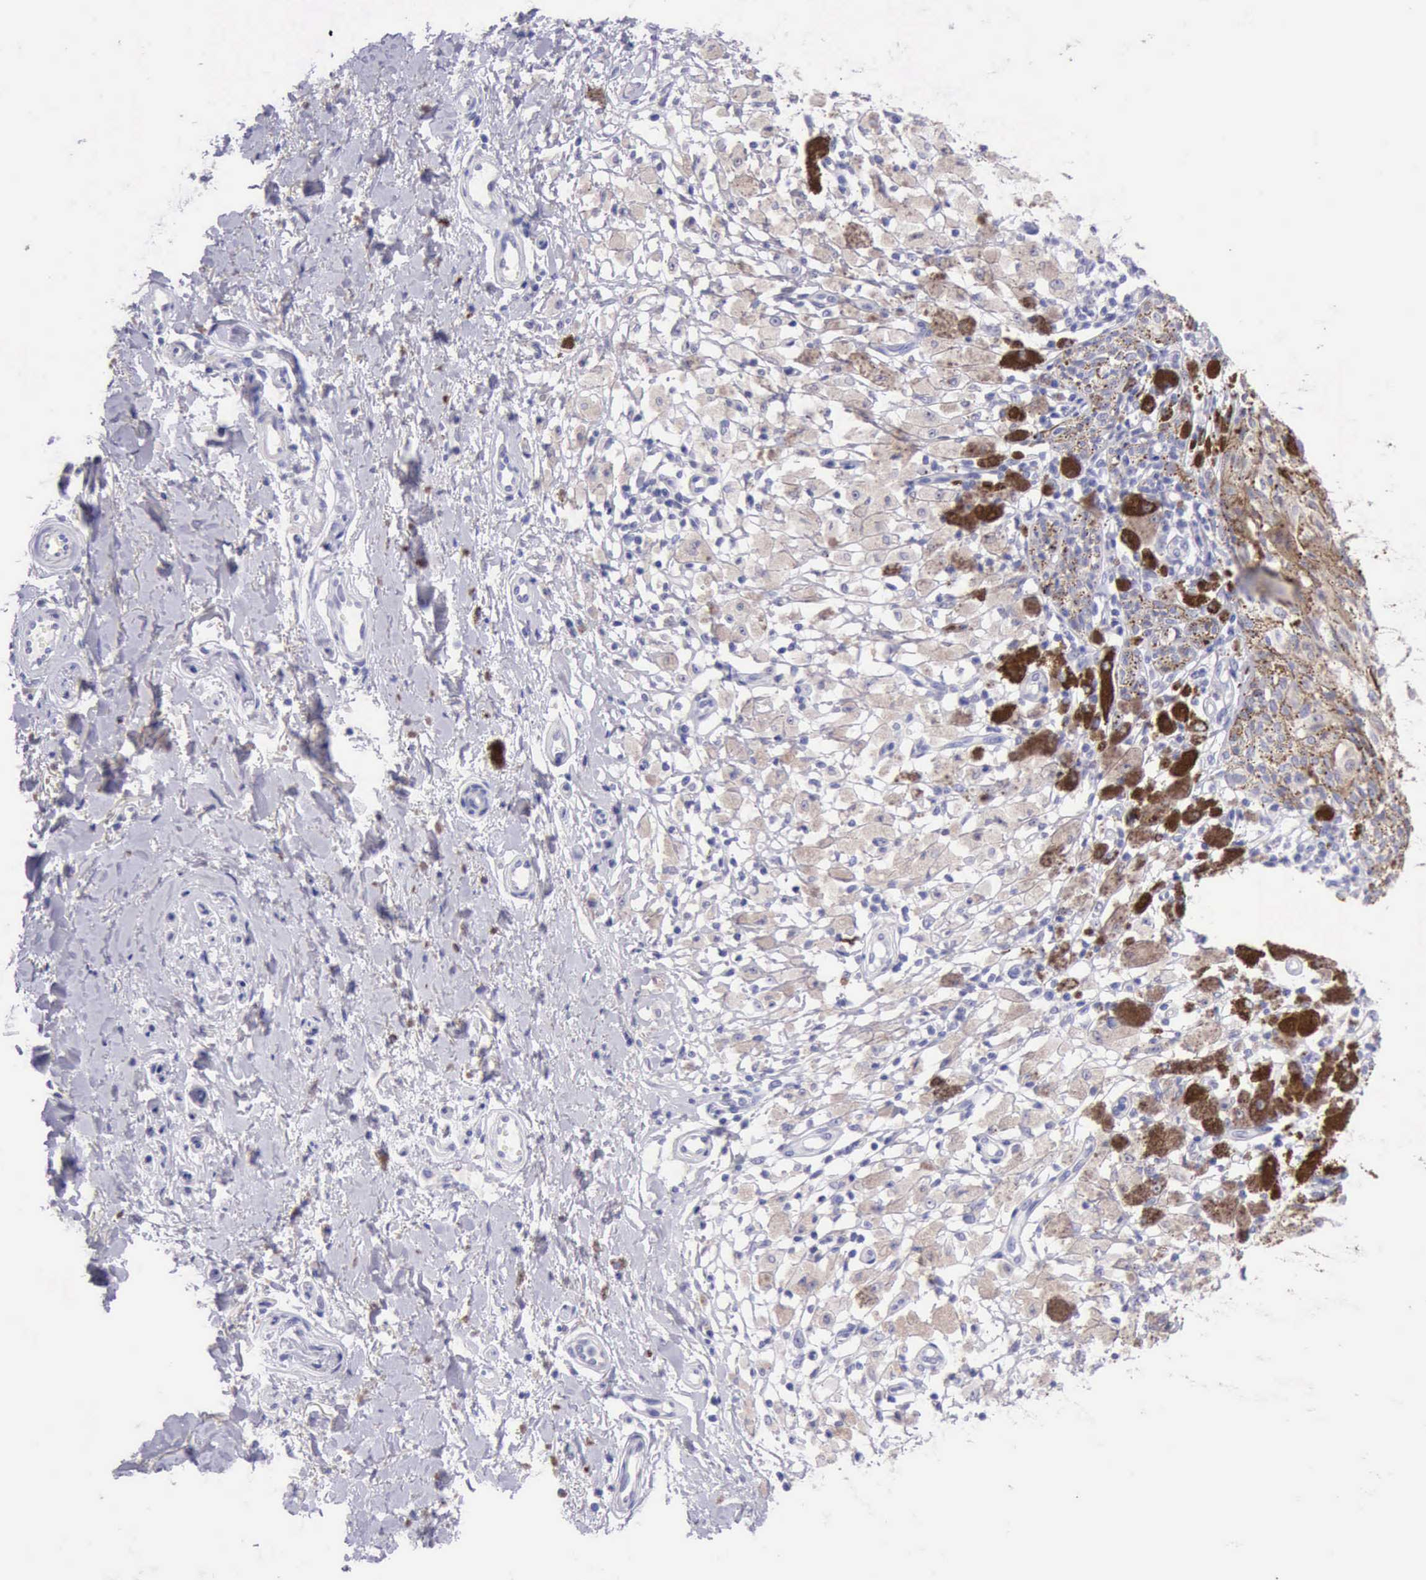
{"staining": {"intensity": "negative", "quantity": "none", "location": "none"}, "tissue": "melanoma", "cell_type": "Tumor cells", "image_type": "cancer", "snomed": [{"axis": "morphology", "description": "Malignant melanoma, NOS"}, {"axis": "topography", "description": "Skin"}], "caption": "The photomicrograph demonstrates no staining of tumor cells in malignant melanoma.", "gene": "LRFN5", "patient": {"sex": "male", "age": 88}}